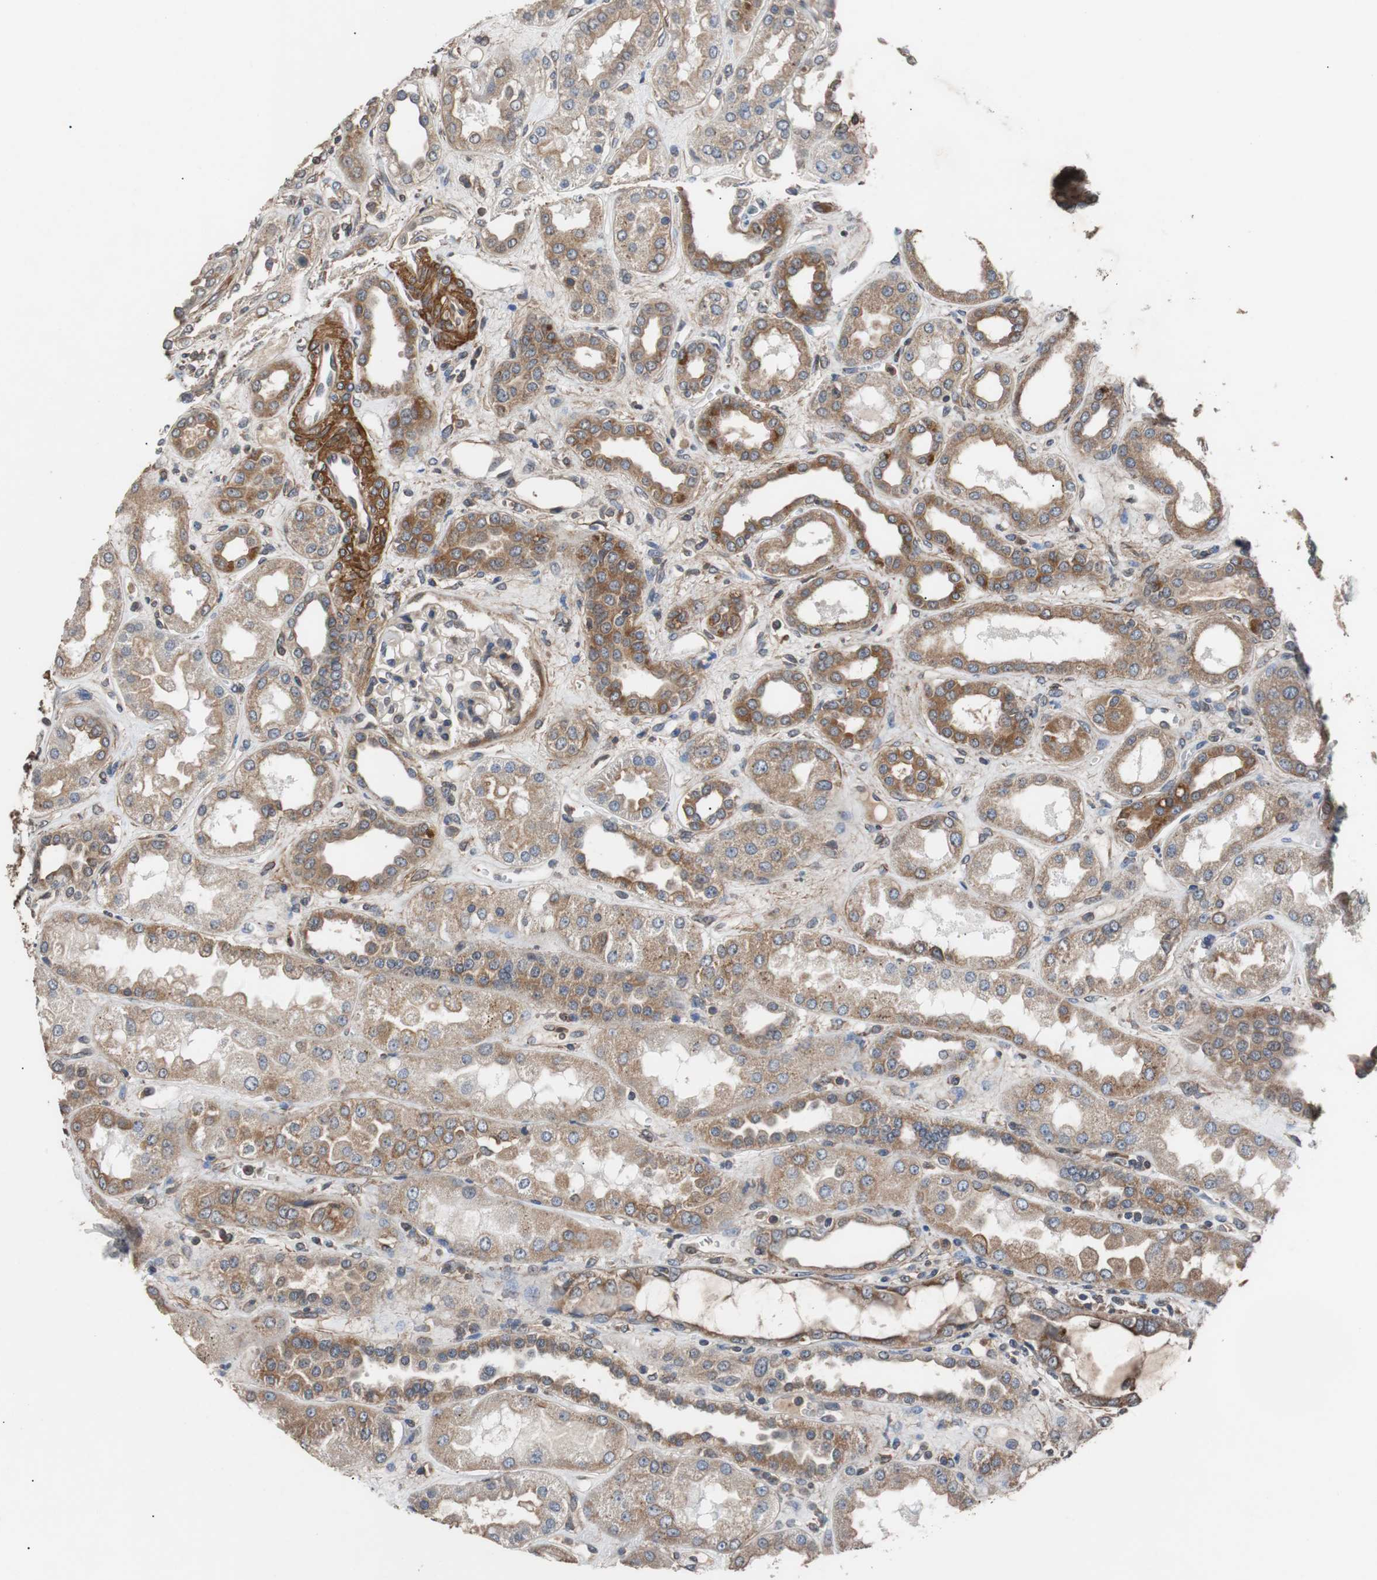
{"staining": {"intensity": "weak", "quantity": "25%-75%", "location": "cytoplasmic/membranous"}, "tissue": "kidney", "cell_type": "Cells in glomeruli", "image_type": "normal", "snomed": [{"axis": "morphology", "description": "Normal tissue, NOS"}, {"axis": "topography", "description": "Kidney"}], "caption": "Kidney stained with a brown dye exhibits weak cytoplasmic/membranous positive positivity in about 25%-75% of cells in glomeruli.", "gene": "PITRM1", "patient": {"sex": "male", "age": 59}}